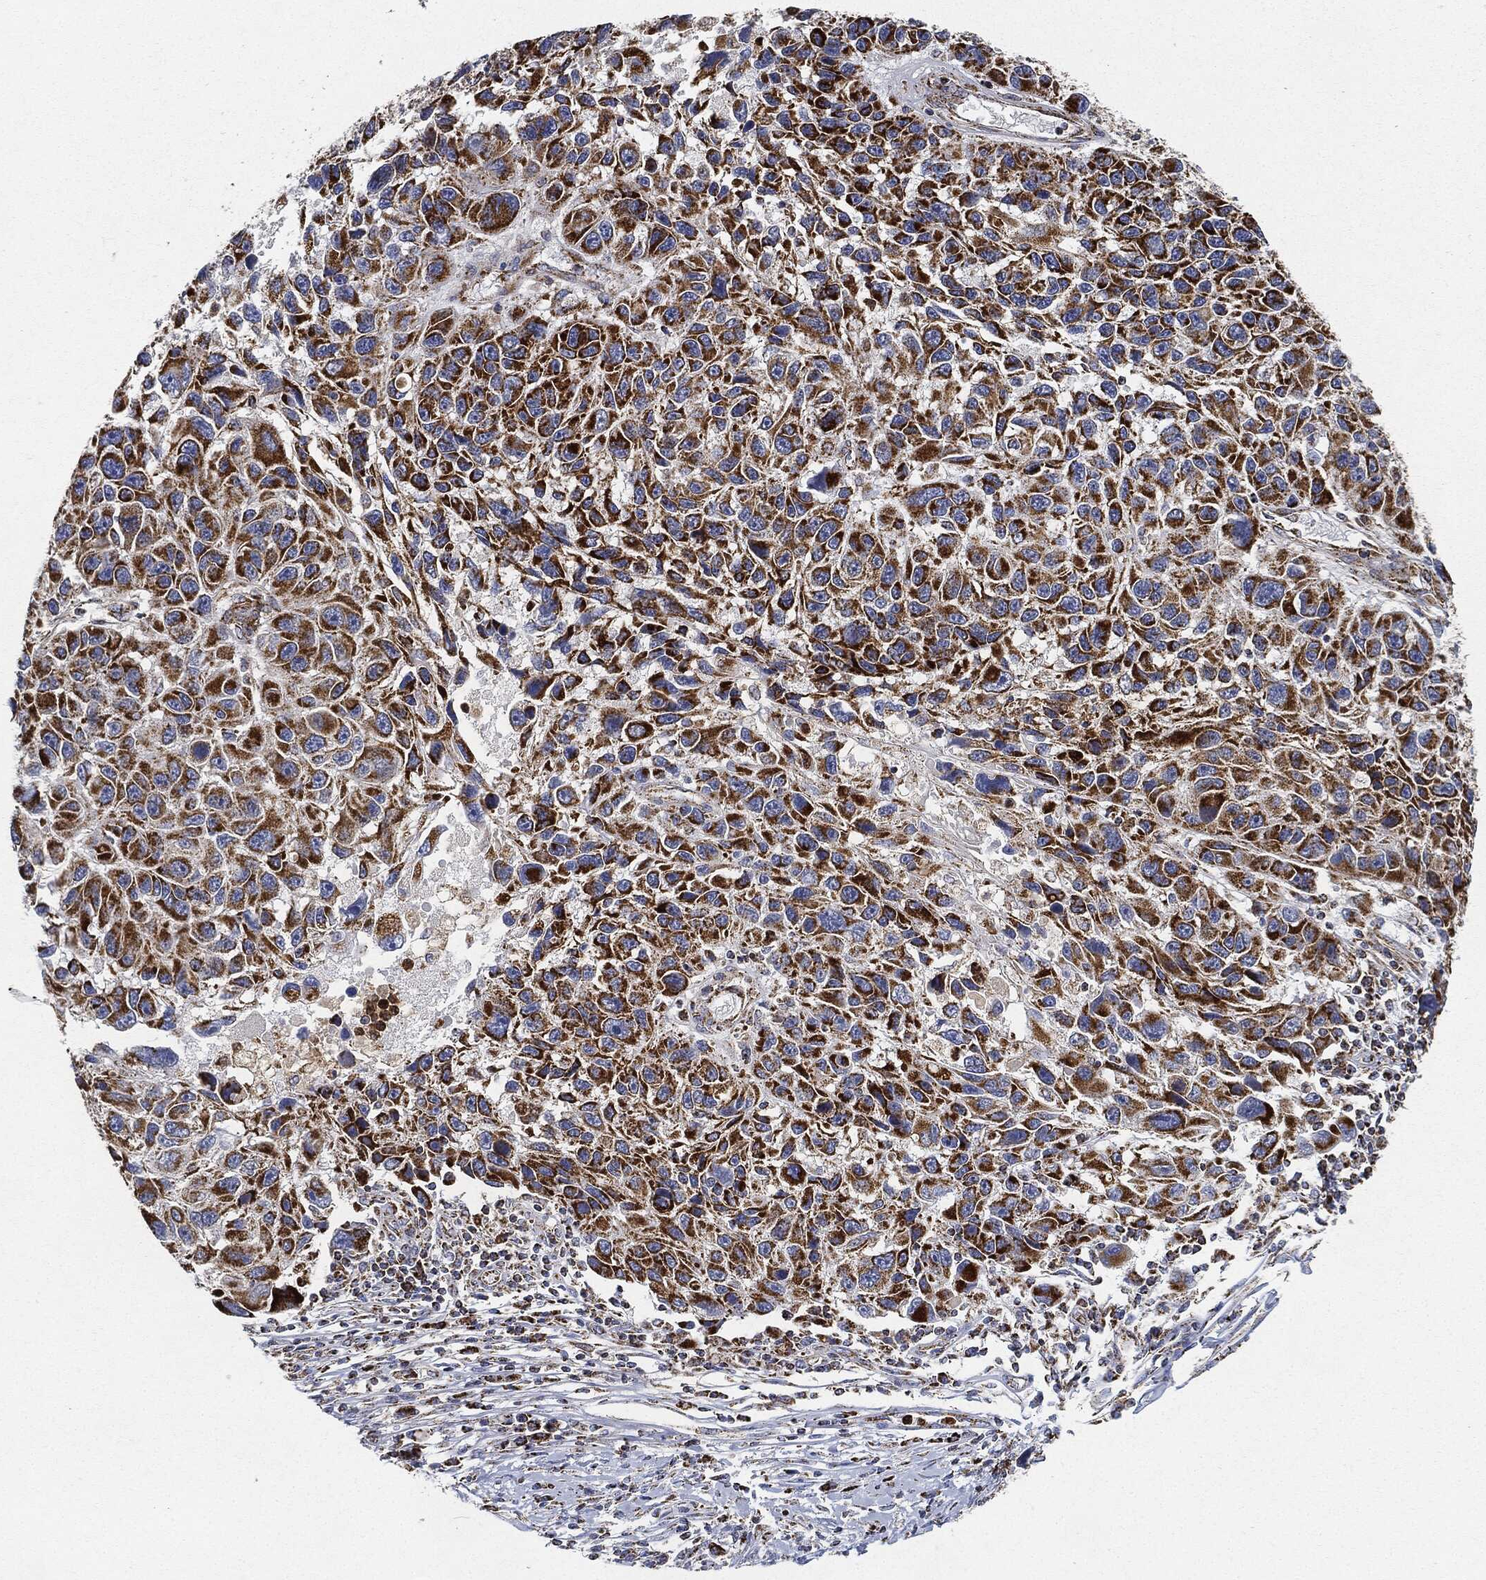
{"staining": {"intensity": "strong", "quantity": ">75%", "location": "cytoplasmic/membranous"}, "tissue": "melanoma", "cell_type": "Tumor cells", "image_type": "cancer", "snomed": [{"axis": "morphology", "description": "Malignant melanoma, NOS"}, {"axis": "topography", "description": "Skin"}], "caption": "Human malignant melanoma stained for a protein (brown) demonstrates strong cytoplasmic/membranous positive positivity in approximately >75% of tumor cells.", "gene": "CAPN15", "patient": {"sex": "male", "age": 53}}